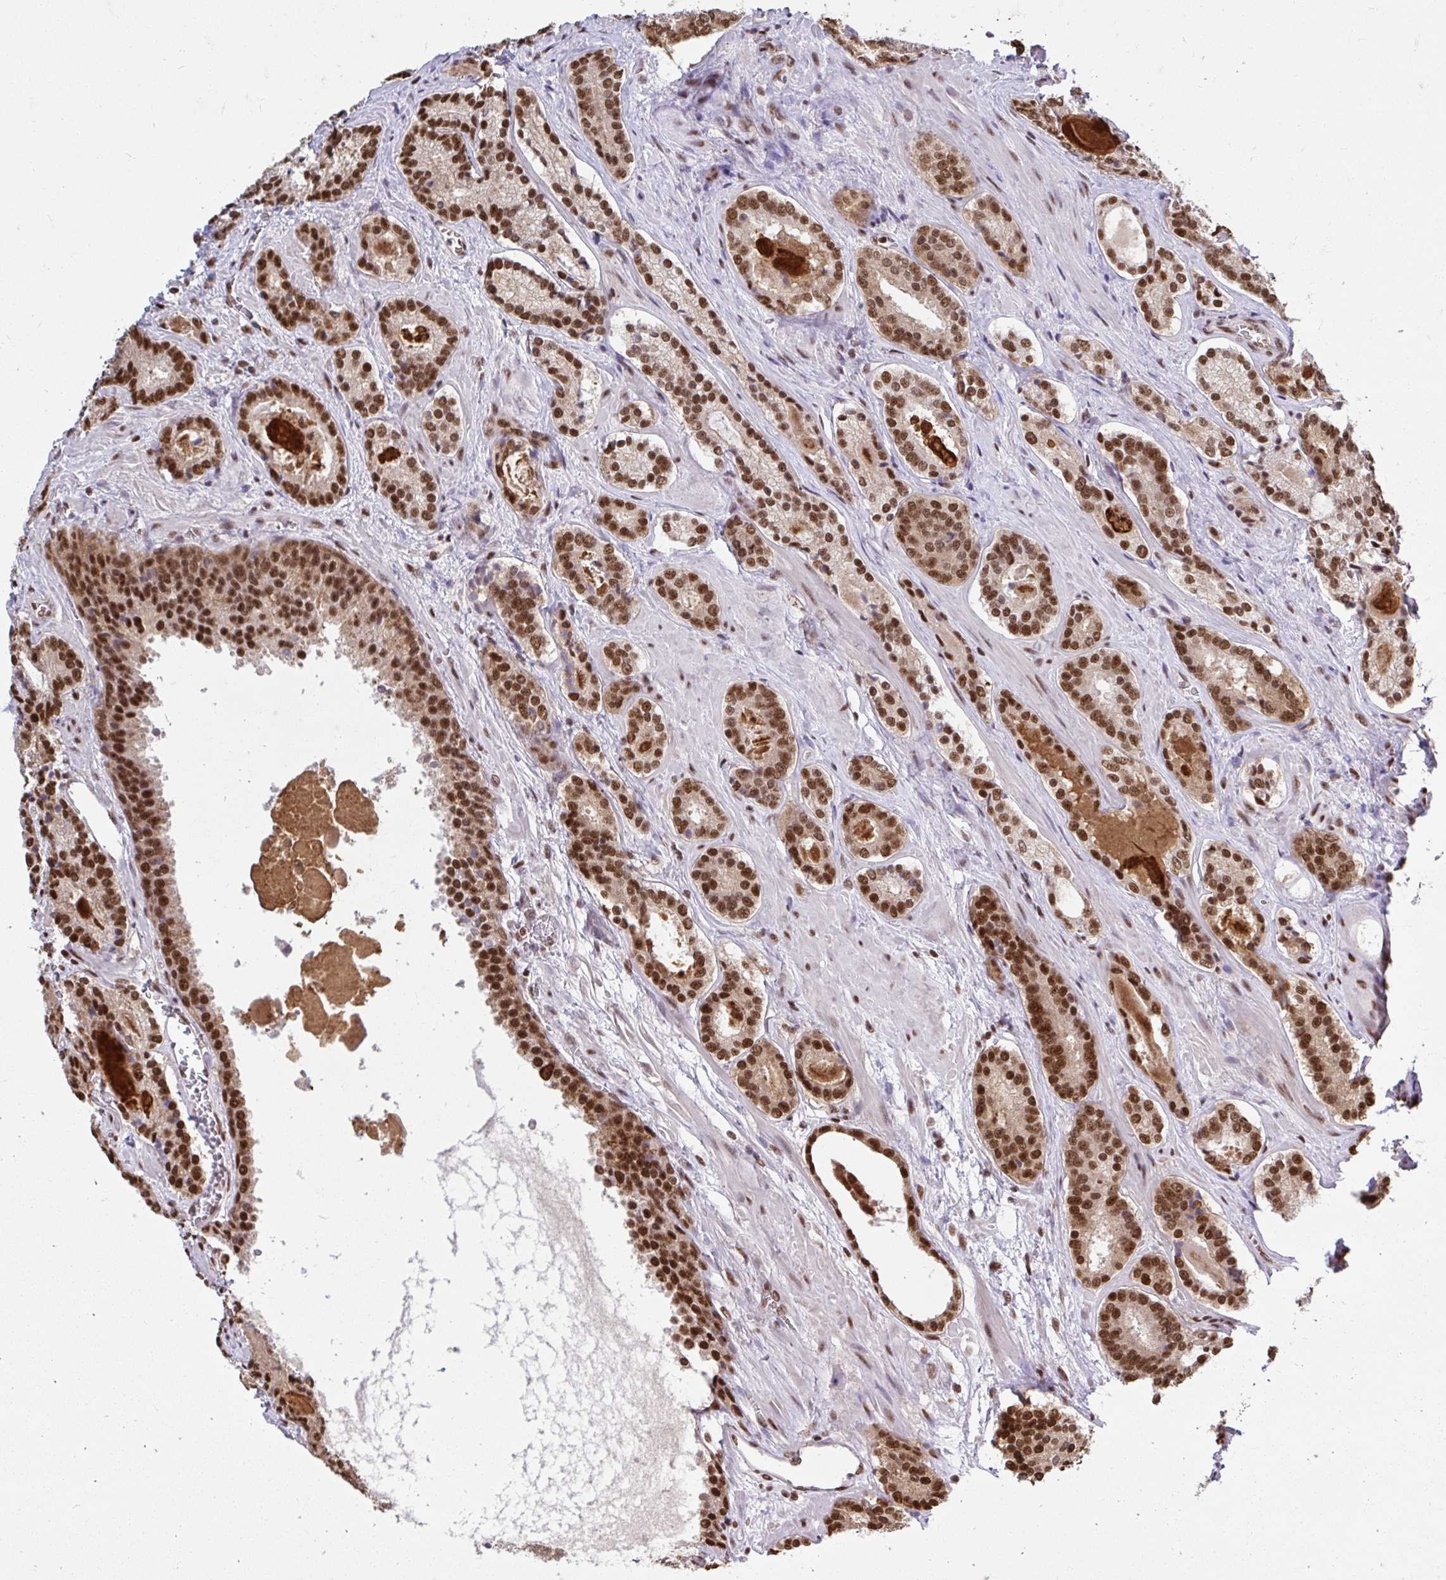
{"staining": {"intensity": "moderate", "quantity": ">75%", "location": "nuclear"}, "tissue": "prostate cancer", "cell_type": "Tumor cells", "image_type": "cancer", "snomed": [{"axis": "morphology", "description": "Adenocarcinoma, Low grade"}, {"axis": "topography", "description": "Prostate"}], "caption": "The immunohistochemical stain shows moderate nuclear staining in tumor cells of prostate cancer tissue. (DAB (3,3'-diaminobenzidine) IHC, brown staining for protein, blue staining for nuclei).", "gene": "ABCA9", "patient": {"sex": "male", "age": 62}}